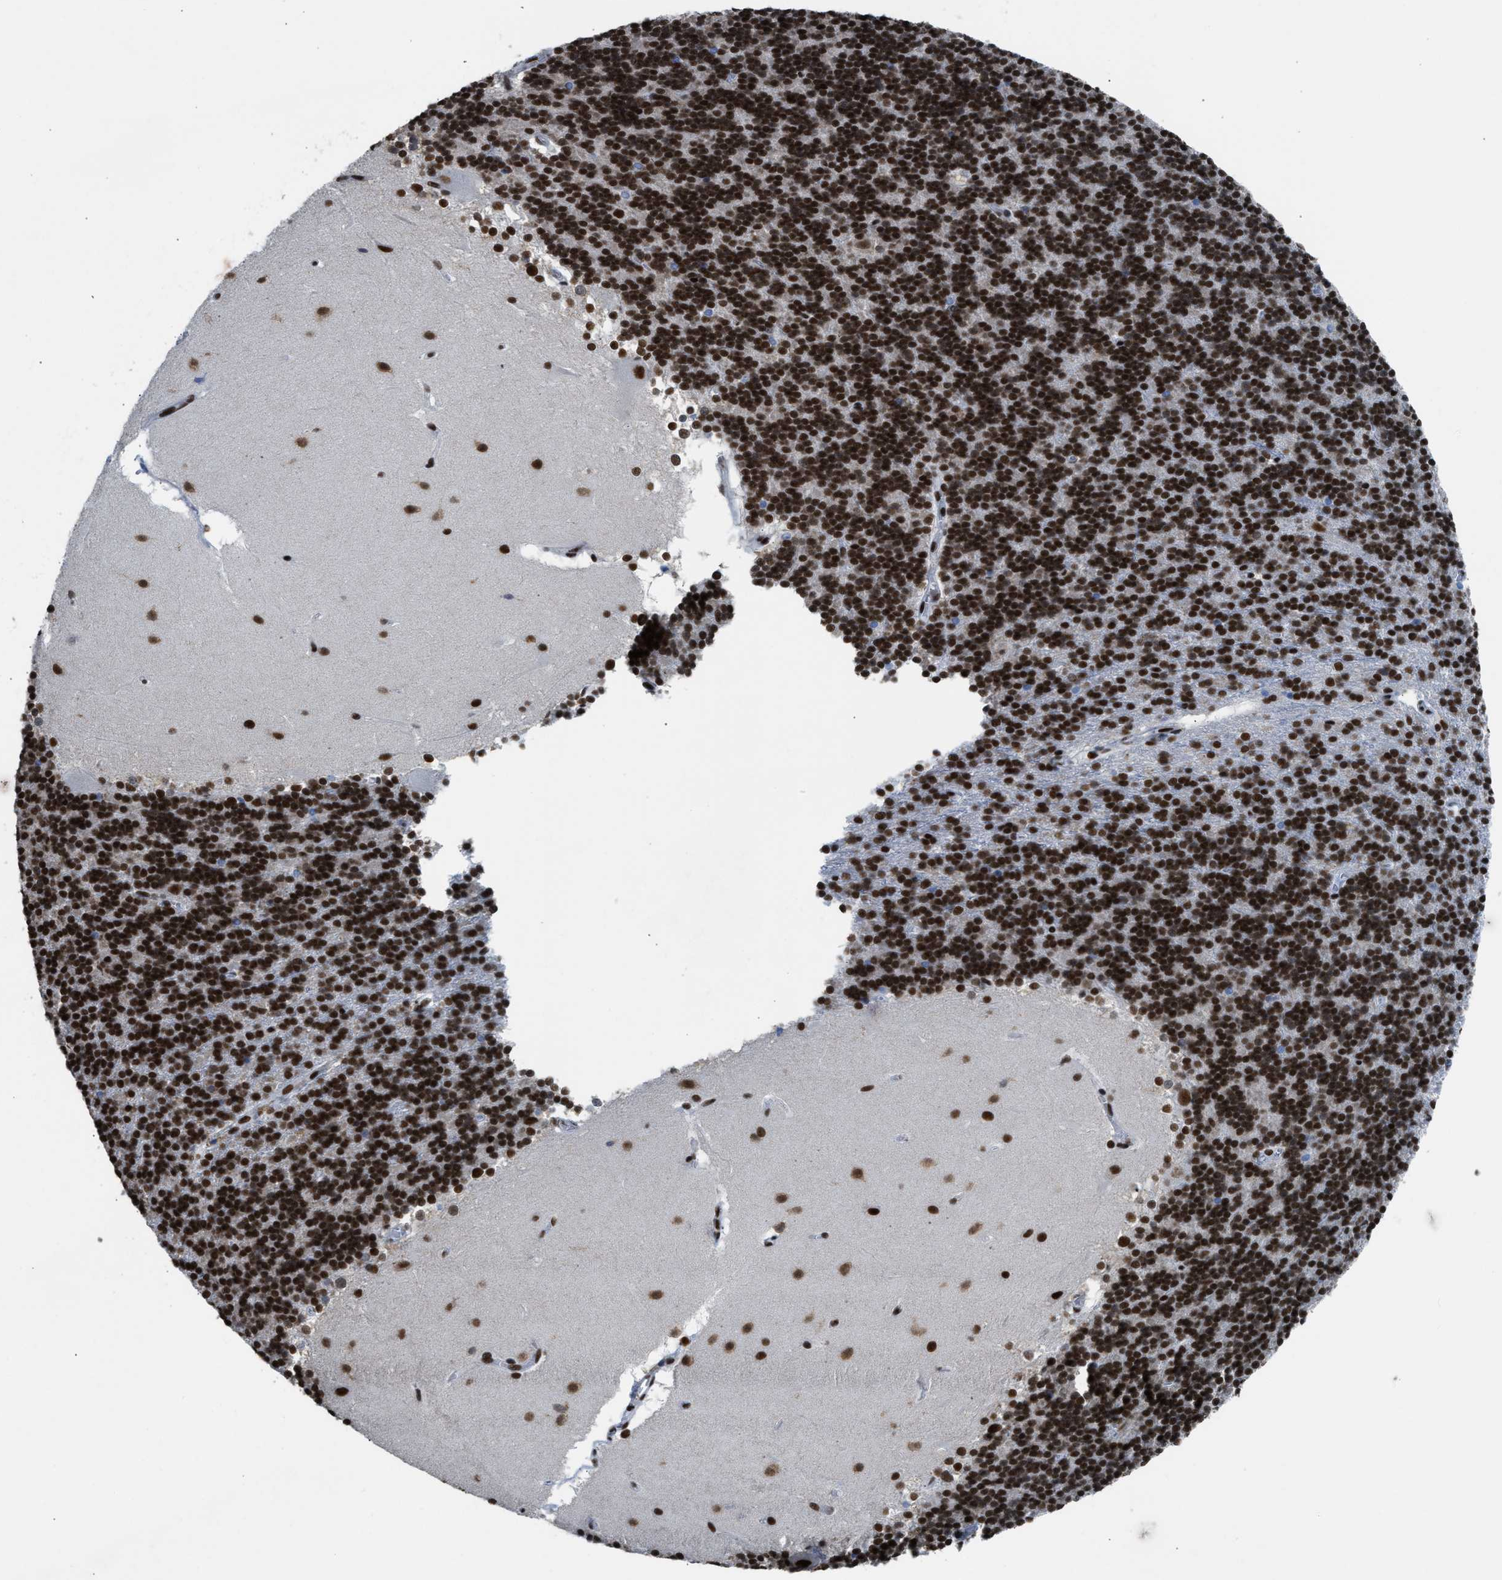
{"staining": {"intensity": "strong", "quantity": ">75%", "location": "nuclear"}, "tissue": "cerebellum", "cell_type": "Cells in granular layer", "image_type": "normal", "snomed": [{"axis": "morphology", "description": "Normal tissue, NOS"}, {"axis": "topography", "description": "Cerebellum"}], "caption": "This micrograph exhibits immunohistochemistry (IHC) staining of normal human cerebellum, with high strong nuclear expression in approximately >75% of cells in granular layer.", "gene": "SCAF4", "patient": {"sex": "female", "age": 19}}